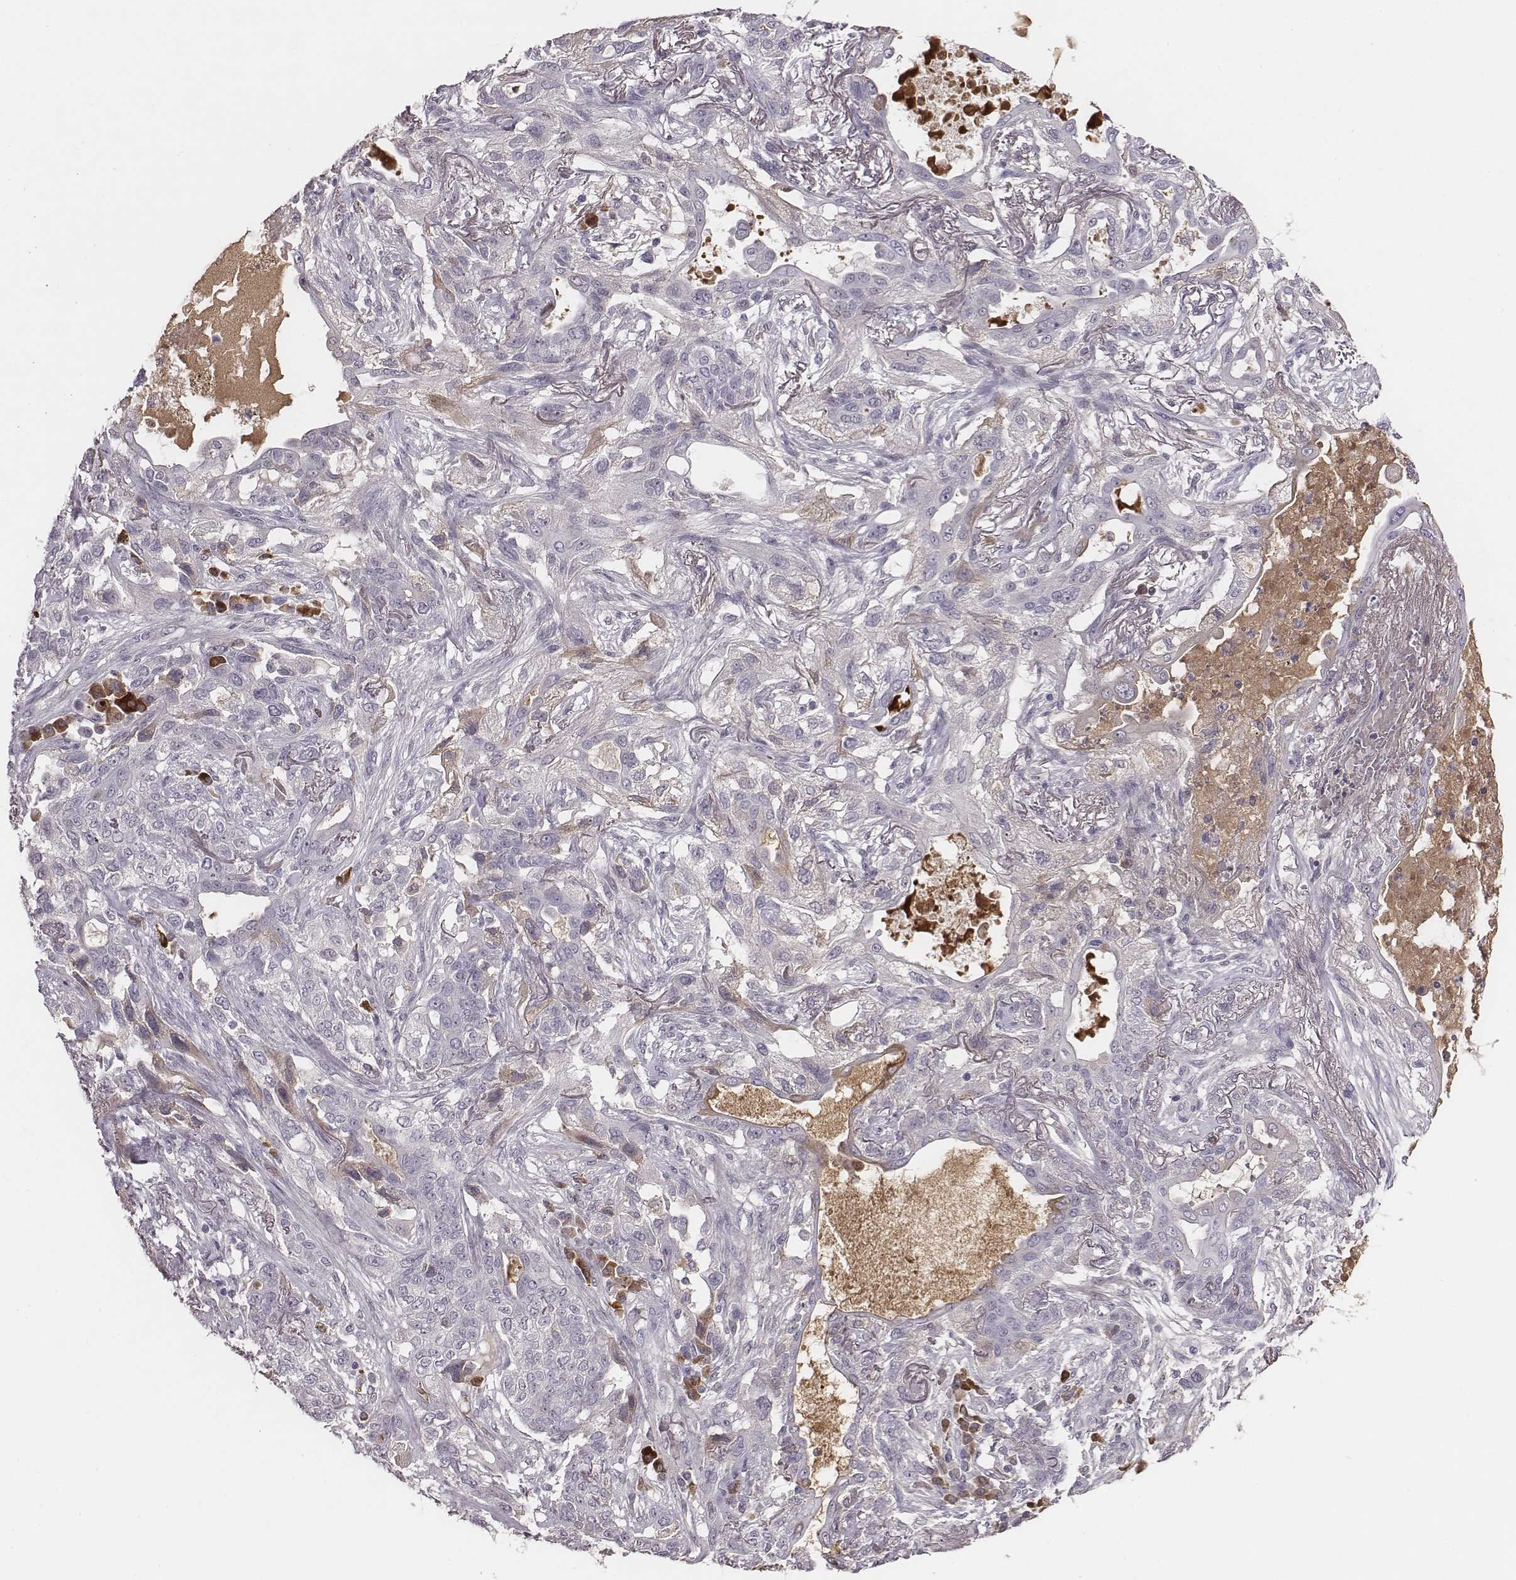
{"staining": {"intensity": "negative", "quantity": "none", "location": "none"}, "tissue": "lung cancer", "cell_type": "Tumor cells", "image_type": "cancer", "snomed": [{"axis": "morphology", "description": "Squamous cell carcinoma, NOS"}, {"axis": "topography", "description": "Lung"}], "caption": "The IHC micrograph has no significant positivity in tumor cells of lung cancer (squamous cell carcinoma) tissue.", "gene": "SLC22A6", "patient": {"sex": "female", "age": 70}}